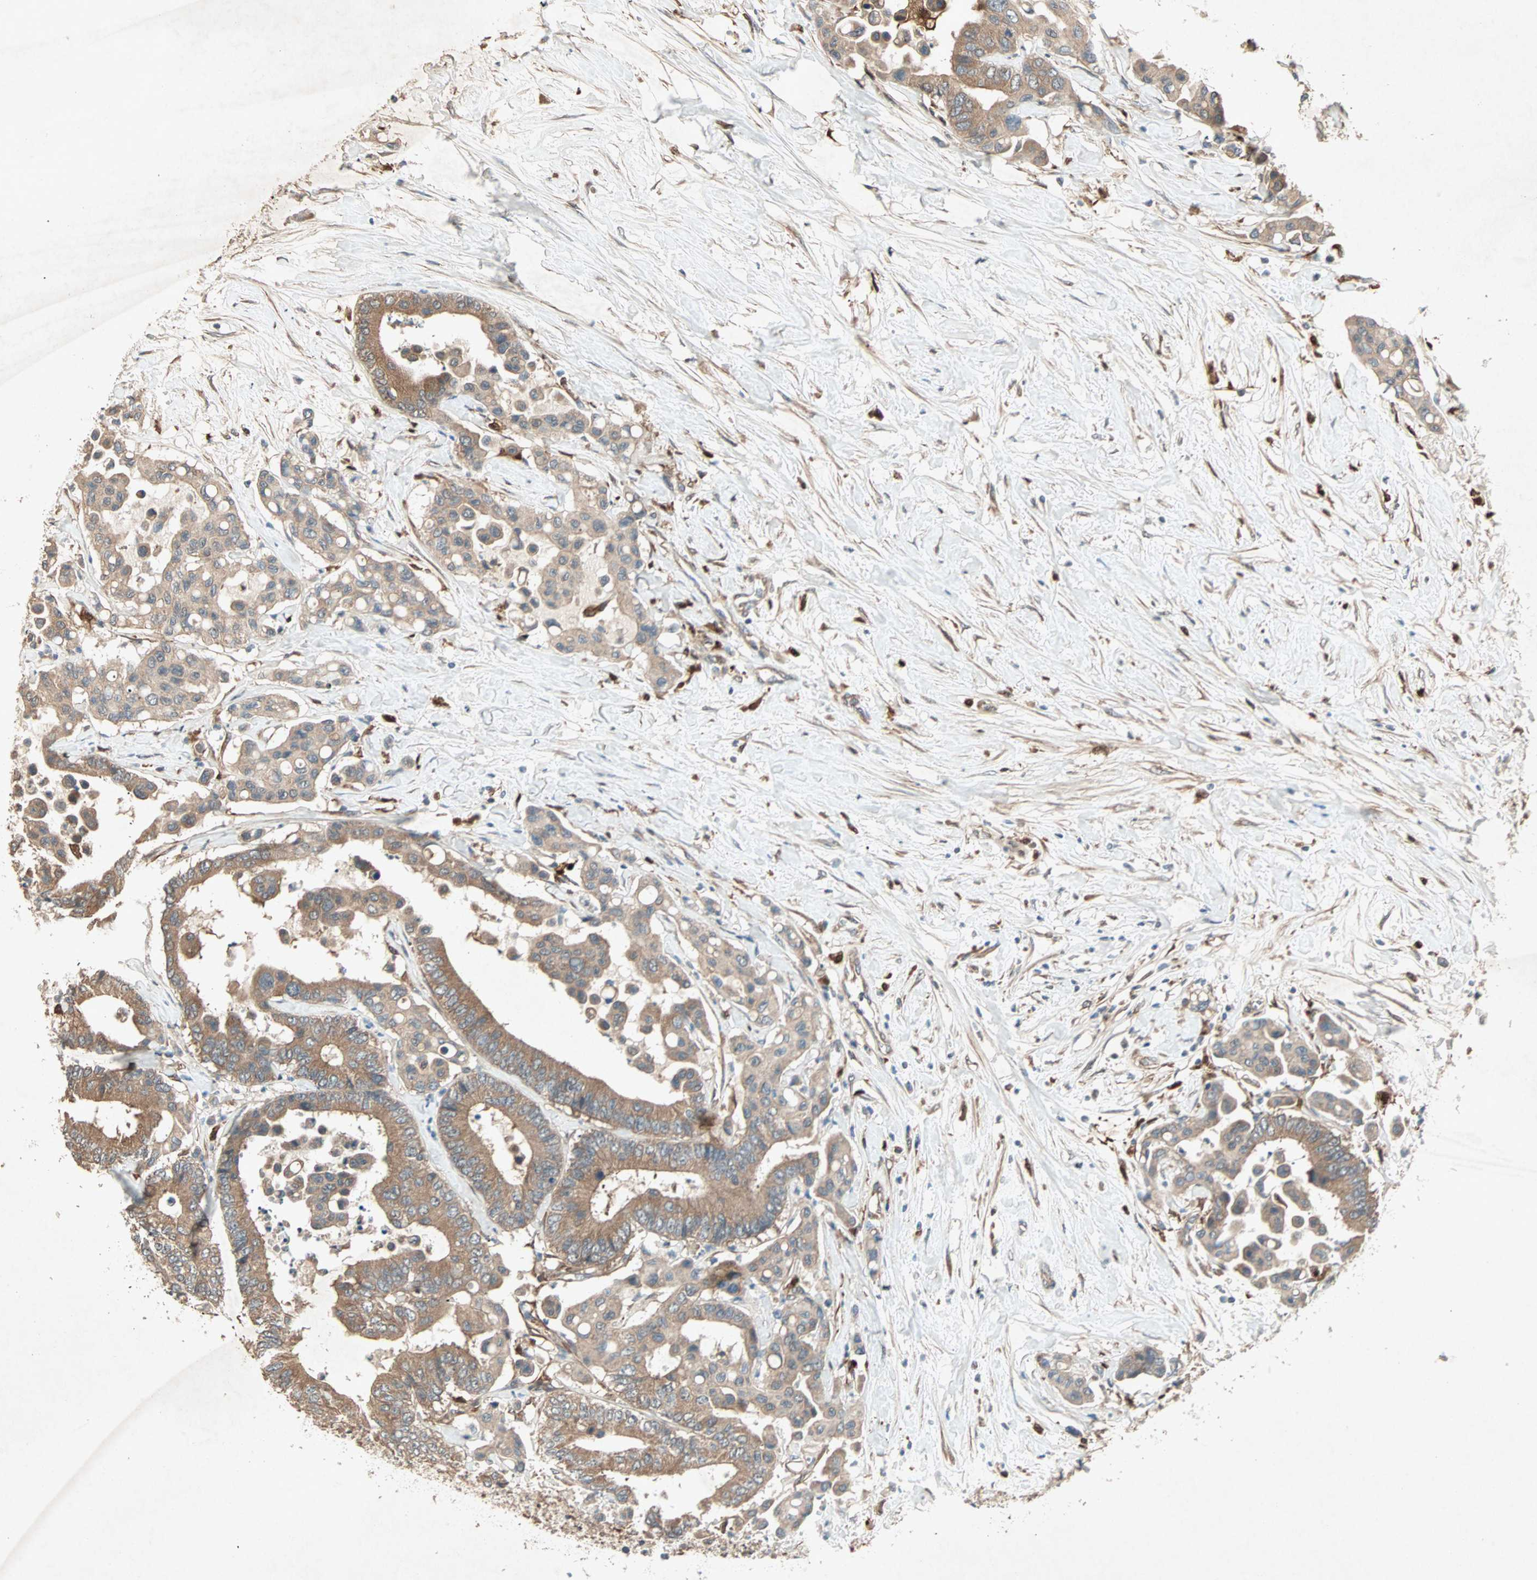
{"staining": {"intensity": "moderate", "quantity": "25%-75%", "location": "cytoplasmic/membranous"}, "tissue": "colorectal cancer", "cell_type": "Tumor cells", "image_type": "cancer", "snomed": [{"axis": "morphology", "description": "Normal tissue, NOS"}, {"axis": "morphology", "description": "Adenocarcinoma, NOS"}, {"axis": "topography", "description": "Colon"}], "caption": "Moderate cytoplasmic/membranous positivity is identified in about 25%-75% of tumor cells in colorectal cancer. Nuclei are stained in blue.", "gene": "SDSL", "patient": {"sex": "male", "age": 82}}